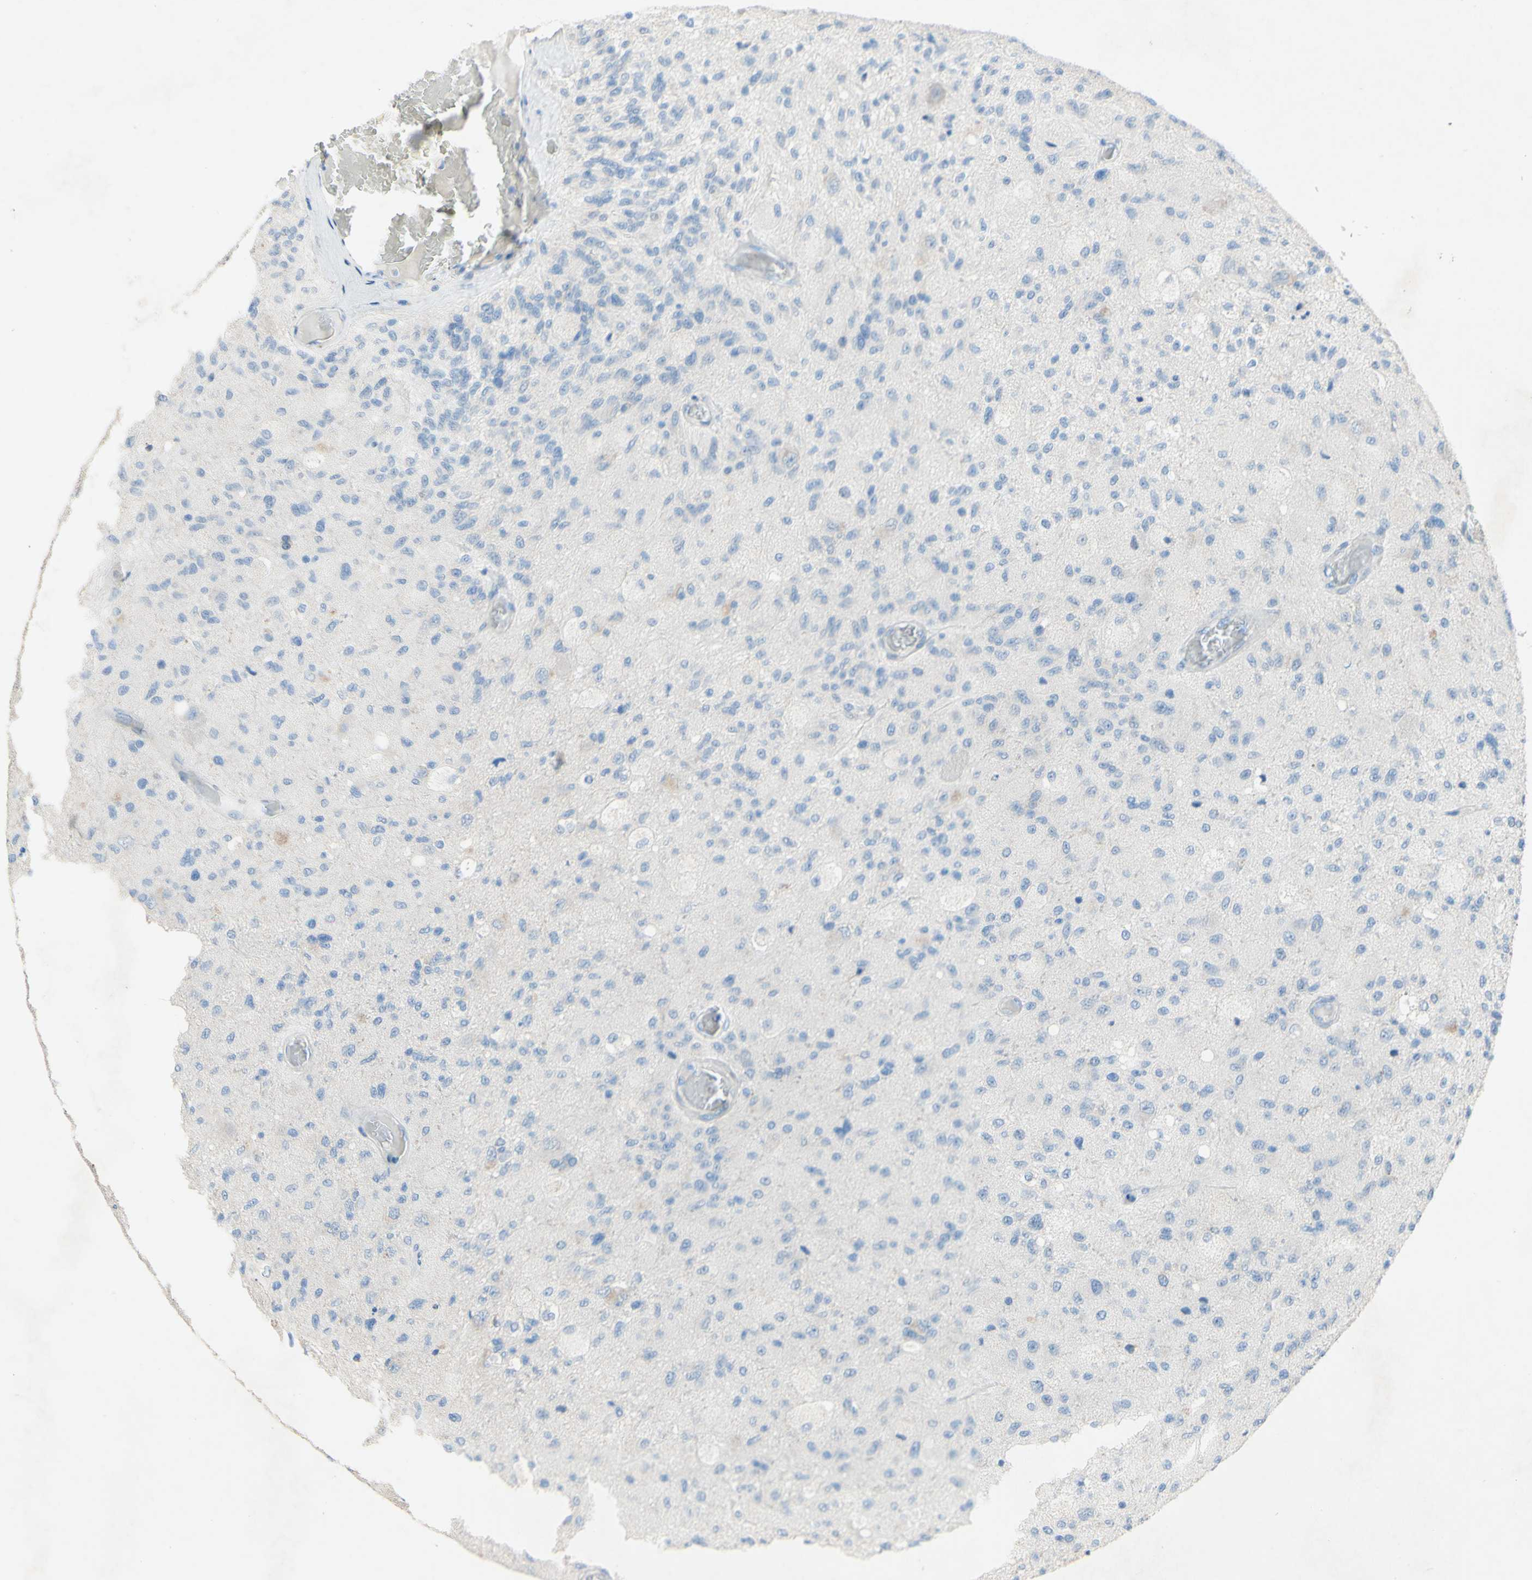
{"staining": {"intensity": "negative", "quantity": "none", "location": "none"}, "tissue": "glioma", "cell_type": "Tumor cells", "image_type": "cancer", "snomed": [{"axis": "morphology", "description": "Normal tissue, NOS"}, {"axis": "morphology", "description": "Glioma, malignant, High grade"}, {"axis": "topography", "description": "Cerebral cortex"}], "caption": "A high-resolution micrograph shows immunohistochemistry staining of malignant high-grade glioma, which displays no significant positivity in tumor cells.", "gene": "ACADL", "patient": {"sex": "male", "age": 77}}